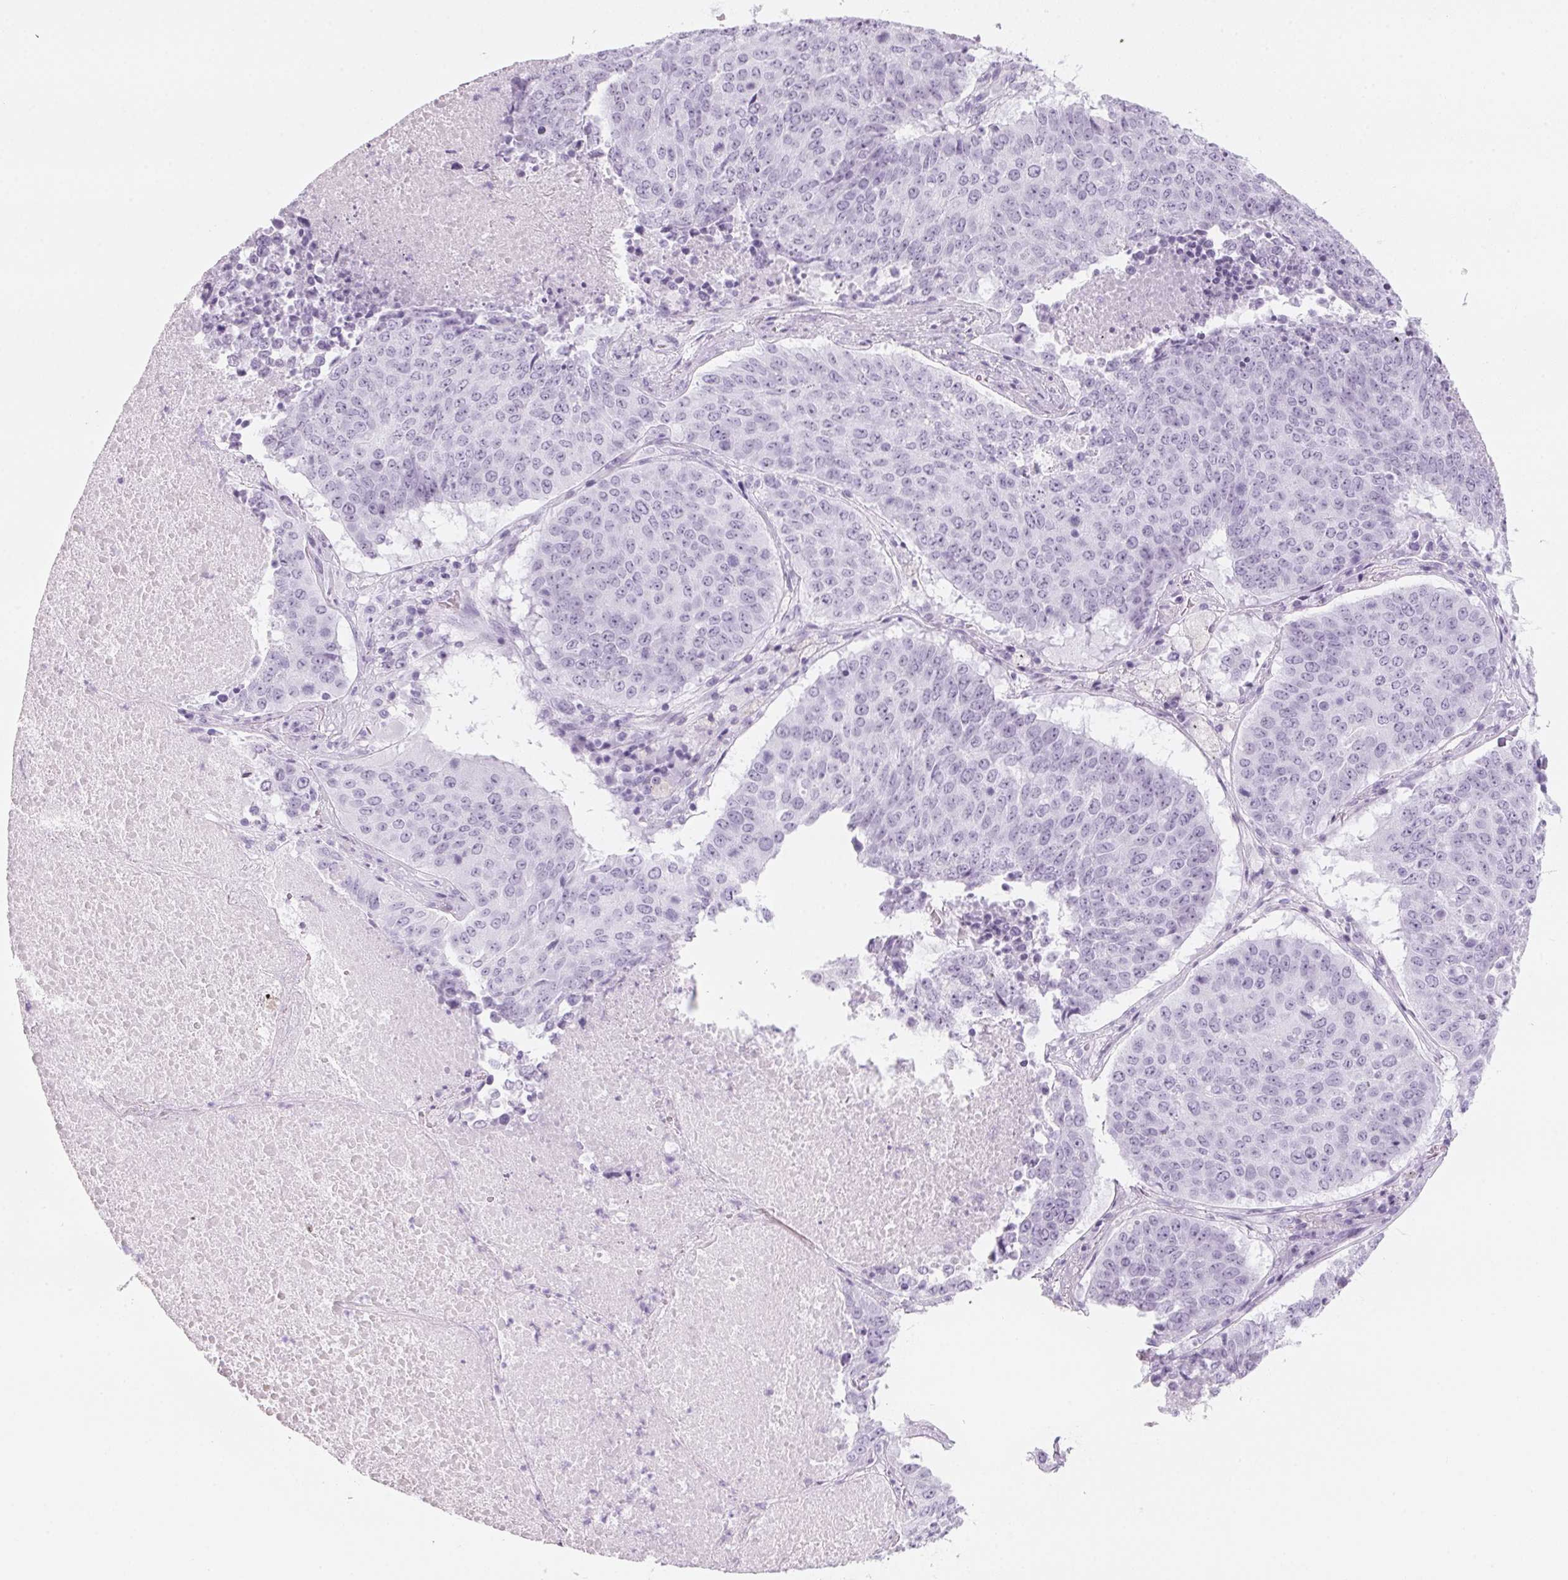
{"staining": {"intensity": "negative", "quantity": "none", "location": "none"}, "tissue": "lung cancer", "cell_type": "Tumor cells", "image_type": "cancer", "snomed": [{"axis": "morphology", "description": "Normal tissue, NOS"}, {"axis": "morphology", "description": "Squamous cell carcinoma, NOS"}, {"axis": "topography", "description": "Bronchus"}, {"axis": "topography", "description": "Lung"}], "caption": "The micrograph shows no staining of tumor cells in lung cancer. (Stains: DAB (3,3'-diaminobenzidine) immunohistochemistry (IHC) with hematoxylin counter stain, Microscopy: brightfield microscopy at high magnification).", "gene": "DNTTIP2", "patient": {"sex": "male", "age": 64}}